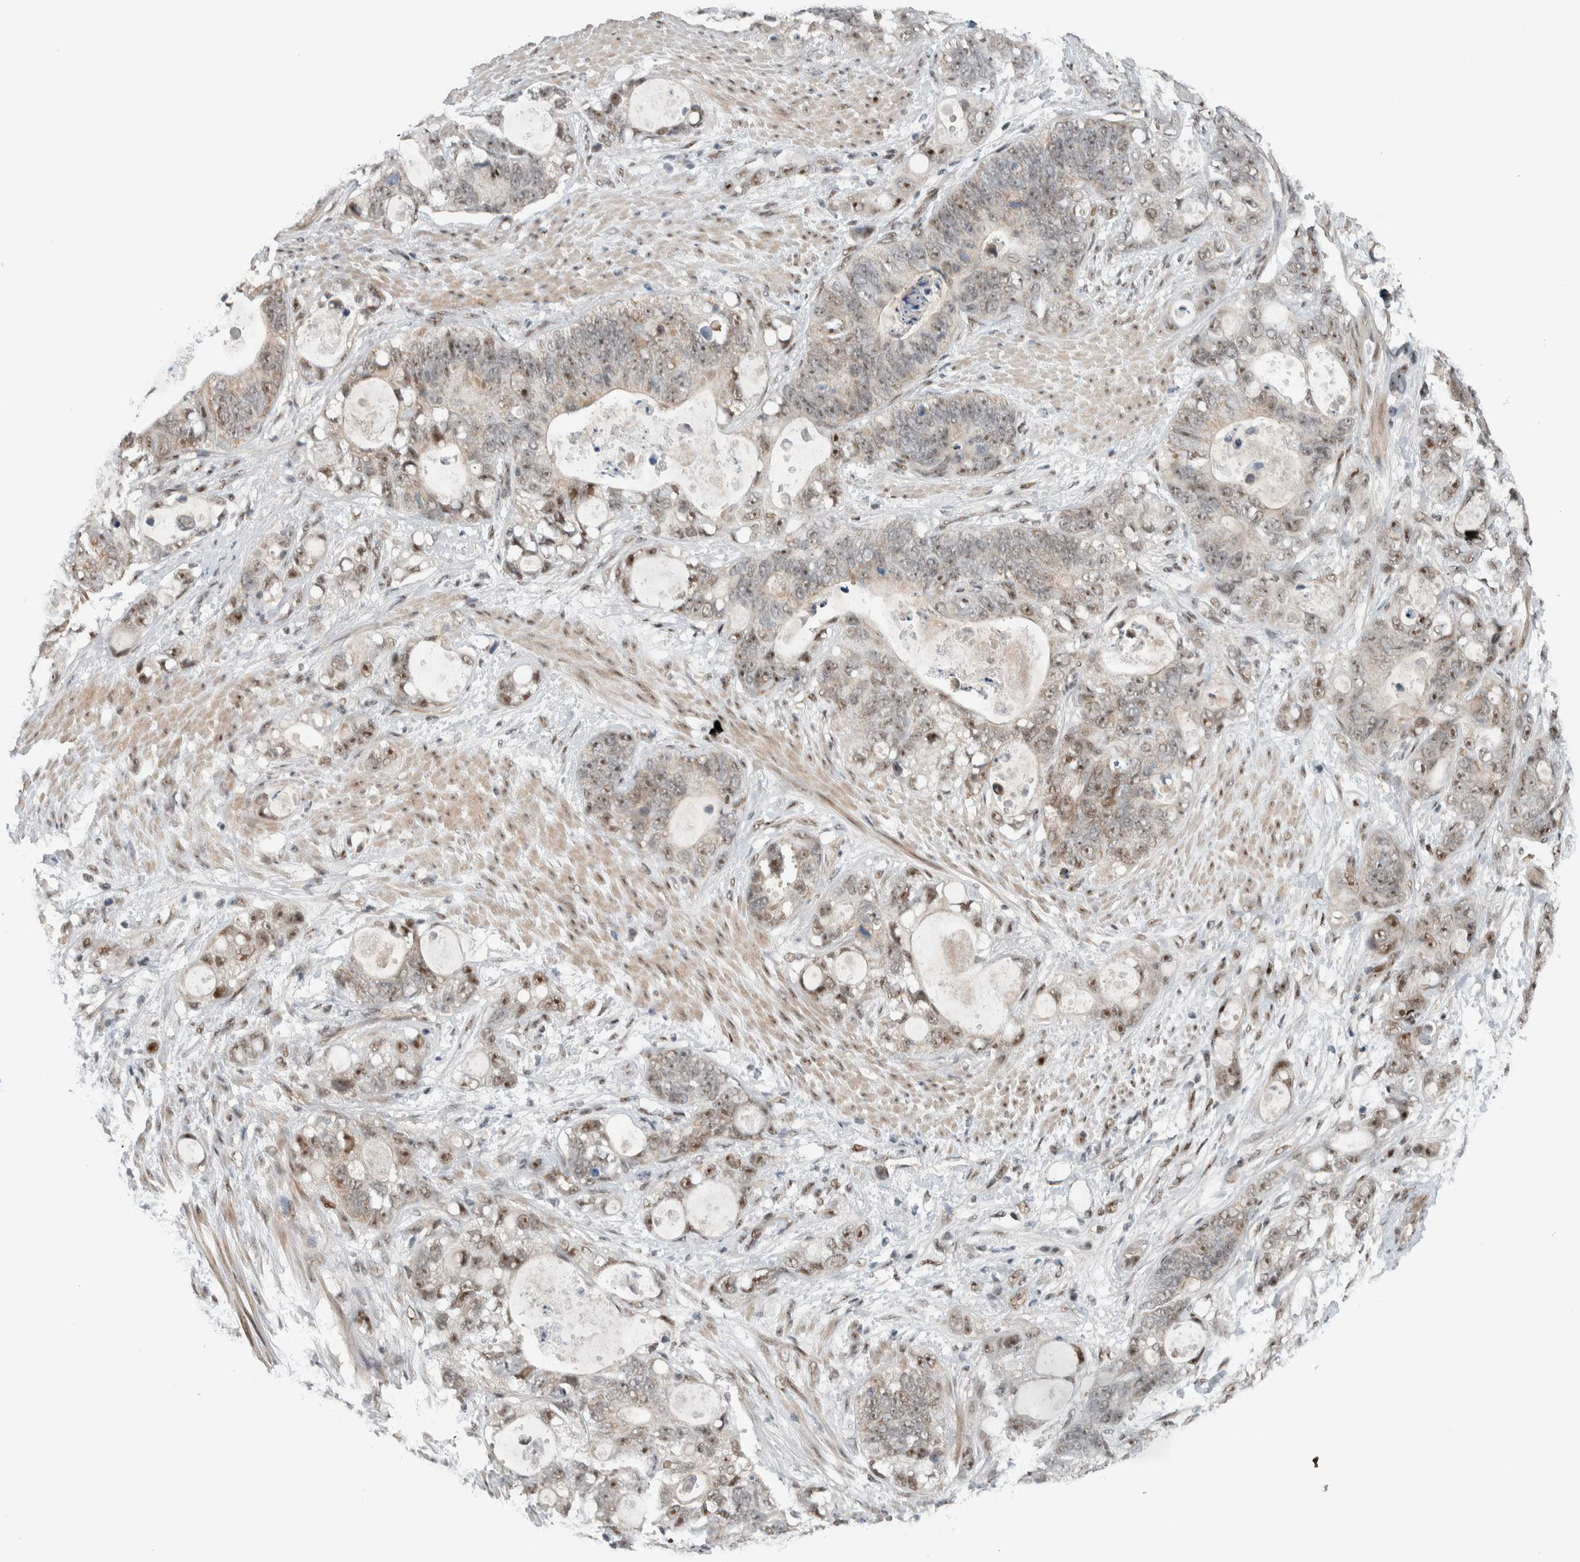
{"staining": {"intensity": "moderate", "quantity": "25%-75%", "location": "cytoplasmic/membranous,nuclear"}, "tissue": "stomach cancer", "cell_type": "Tumor cells", "image_type": "cancer", "snomed": [{"axis": "morphology", "description": "Normal tissue, NOS"}, {"axis": "morphology", "description": "Adenocarcinoma, NOS"}, {"axis": "topography", "description": "Stomach"}], "caption": "Immunohistochemical staining of human stomach cancer (adenocarcinoma) displays medium levels of moderate cytoplasmic/membranous and nuclear expression in about 25%-75% of tumor cells.", "gene": "ZFP91", "patient": {"sex": "female", "age": 89}}